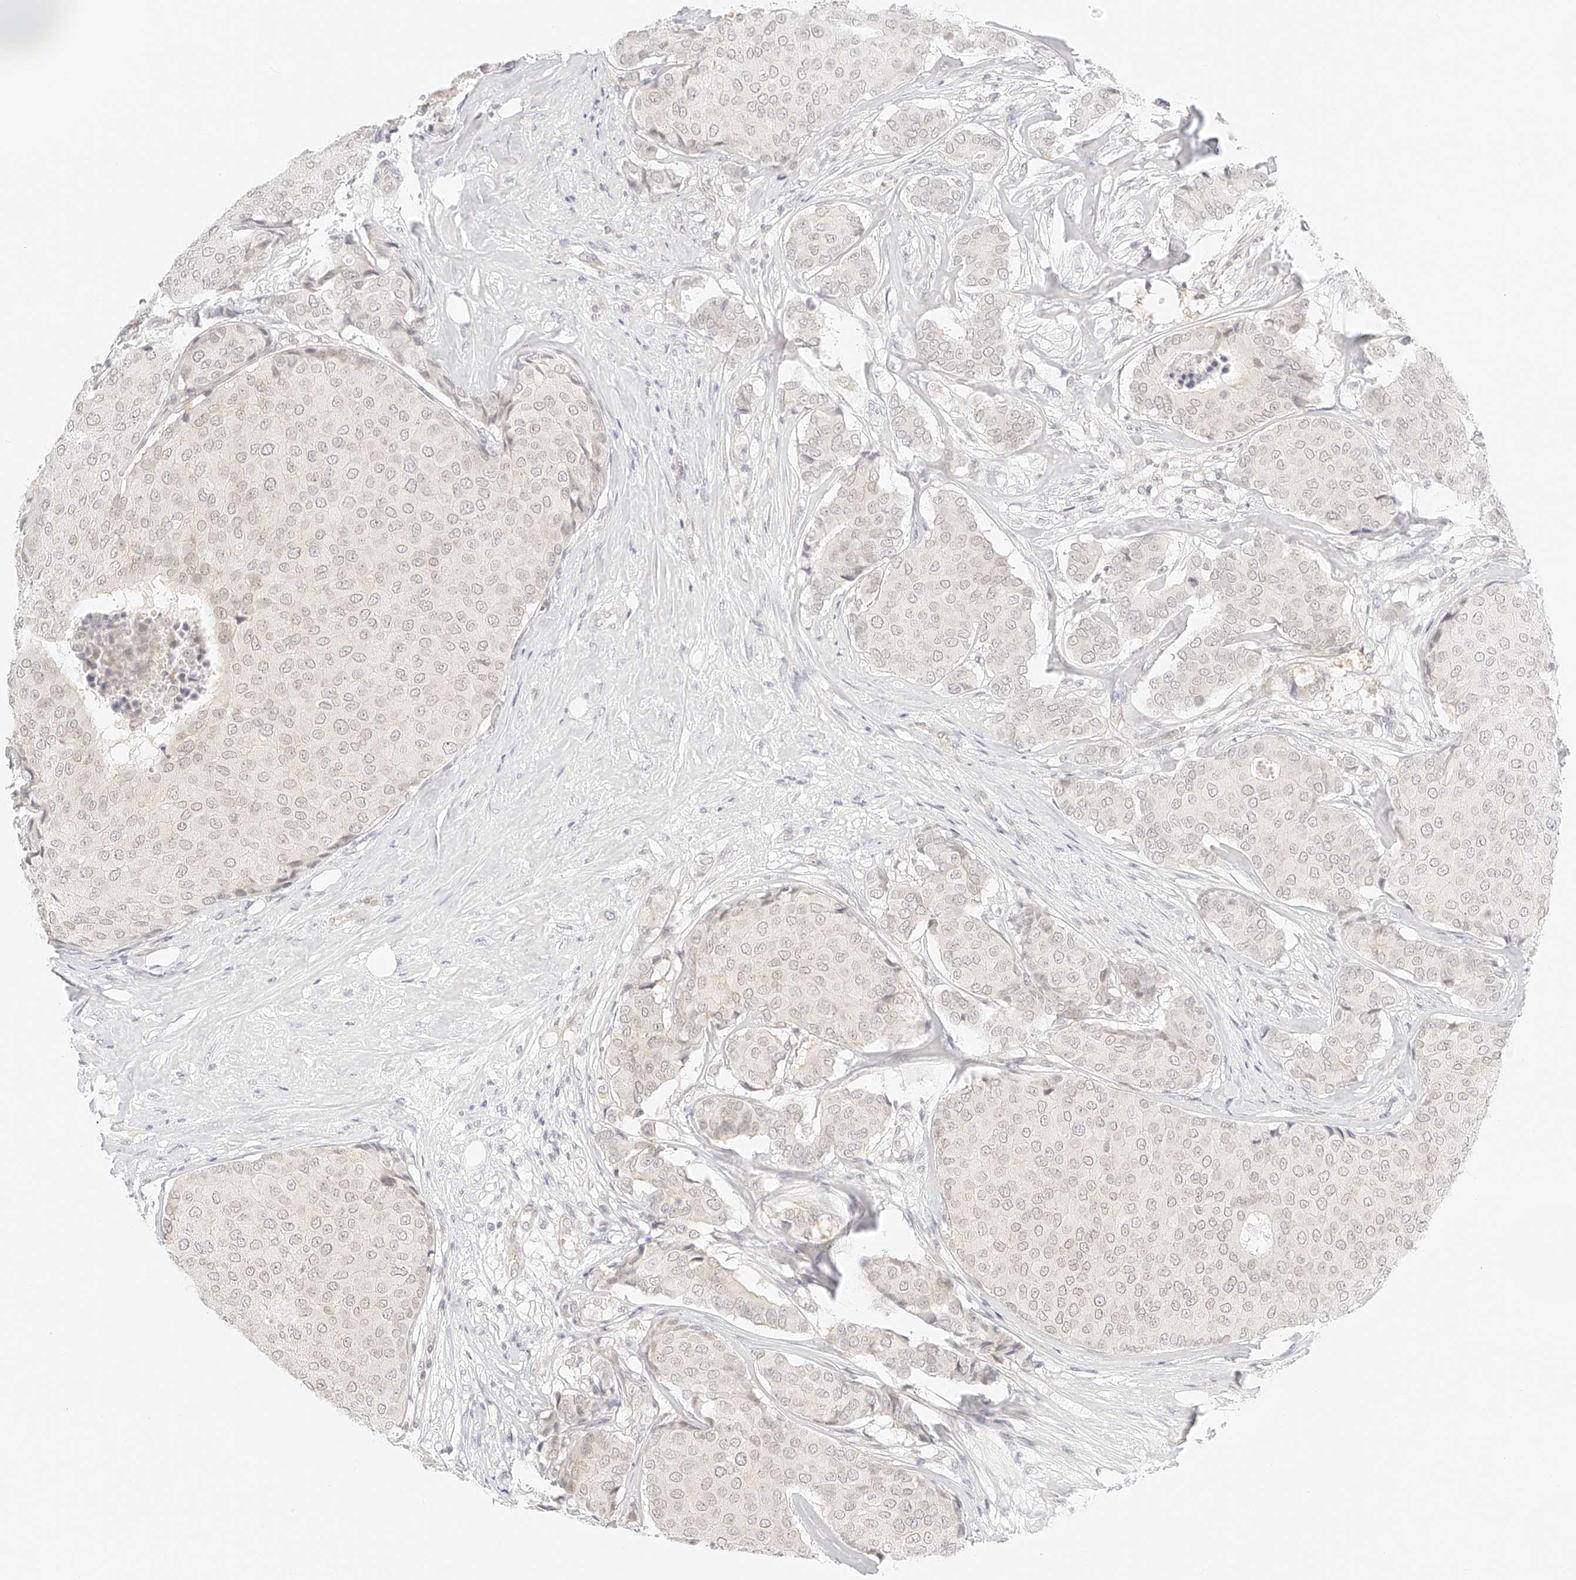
{"staining": {"intensity": "weak", "quantity": "<25%", "location": "cytoplasmic/membranous,nuclear"}, "tissue": "breast cancer", "cell_type": "Tumor cells", "image_type": "cancer", "snomed": [{"axis": "morphology", "description": "Duct carcinoma"}, {"axis": "topography", "description": "Breast"}], "caption": "The histopathology image displays no staining of tumor cells in invasive ductal carcinoma (breast).", "gene": "ZFP69", "patient": {"sex": "female", "age": 75}}